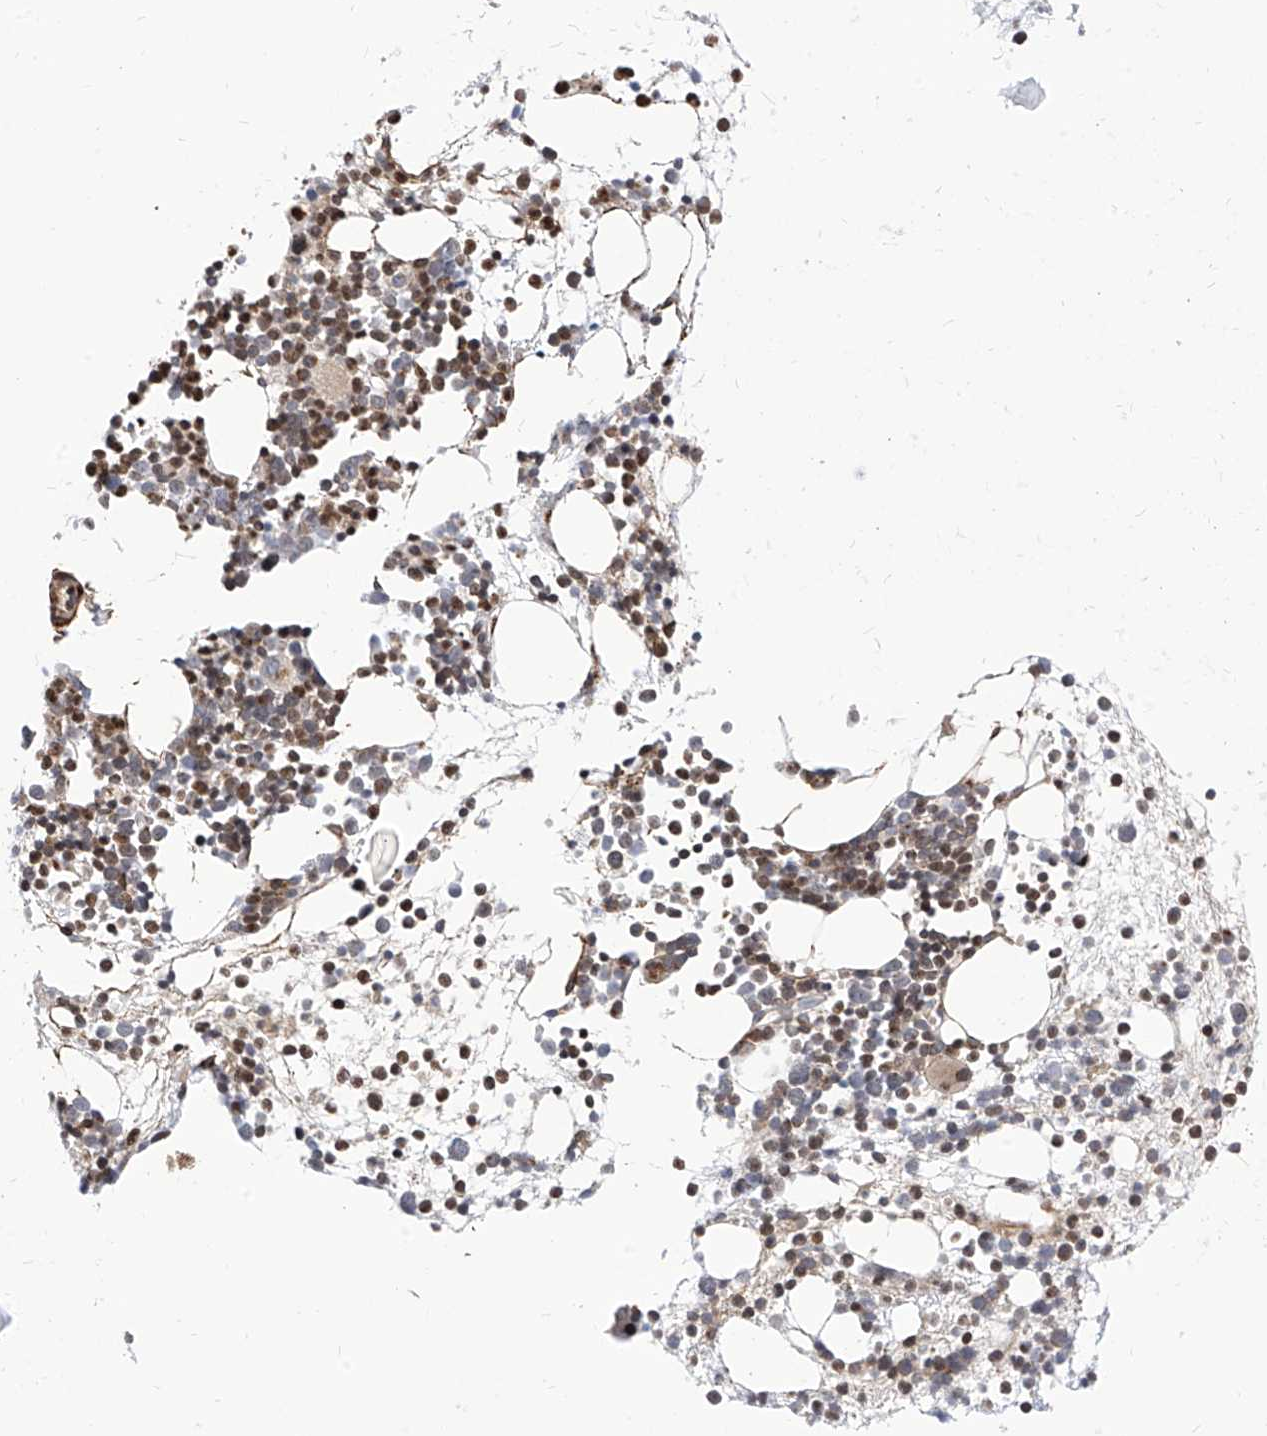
{"staining": {"intensity": "moderate", "quantity": ">75%", "location": "cytoplasmic/membranous"}, "tissue": "bone marrow", "cell_type": "Hematopoietic cells", "image_type": "normal", "snomed": [{"axis": "morphology", "description": "Normal tissue, NOS"}, {"axis": "topography", "description": "Bone marrow"}], "caption": "A brown stain labels moderate cytoplasmic/membranous positivity of a protein in hematopoietic cells of benign human bone marrow. (DAB (3,3'-diaminobenzidine) IHC, brown staining for protein, blue staining for nuclei).", "gene": "TTLL8", "patient": {"sex": "male", "age": 54}}